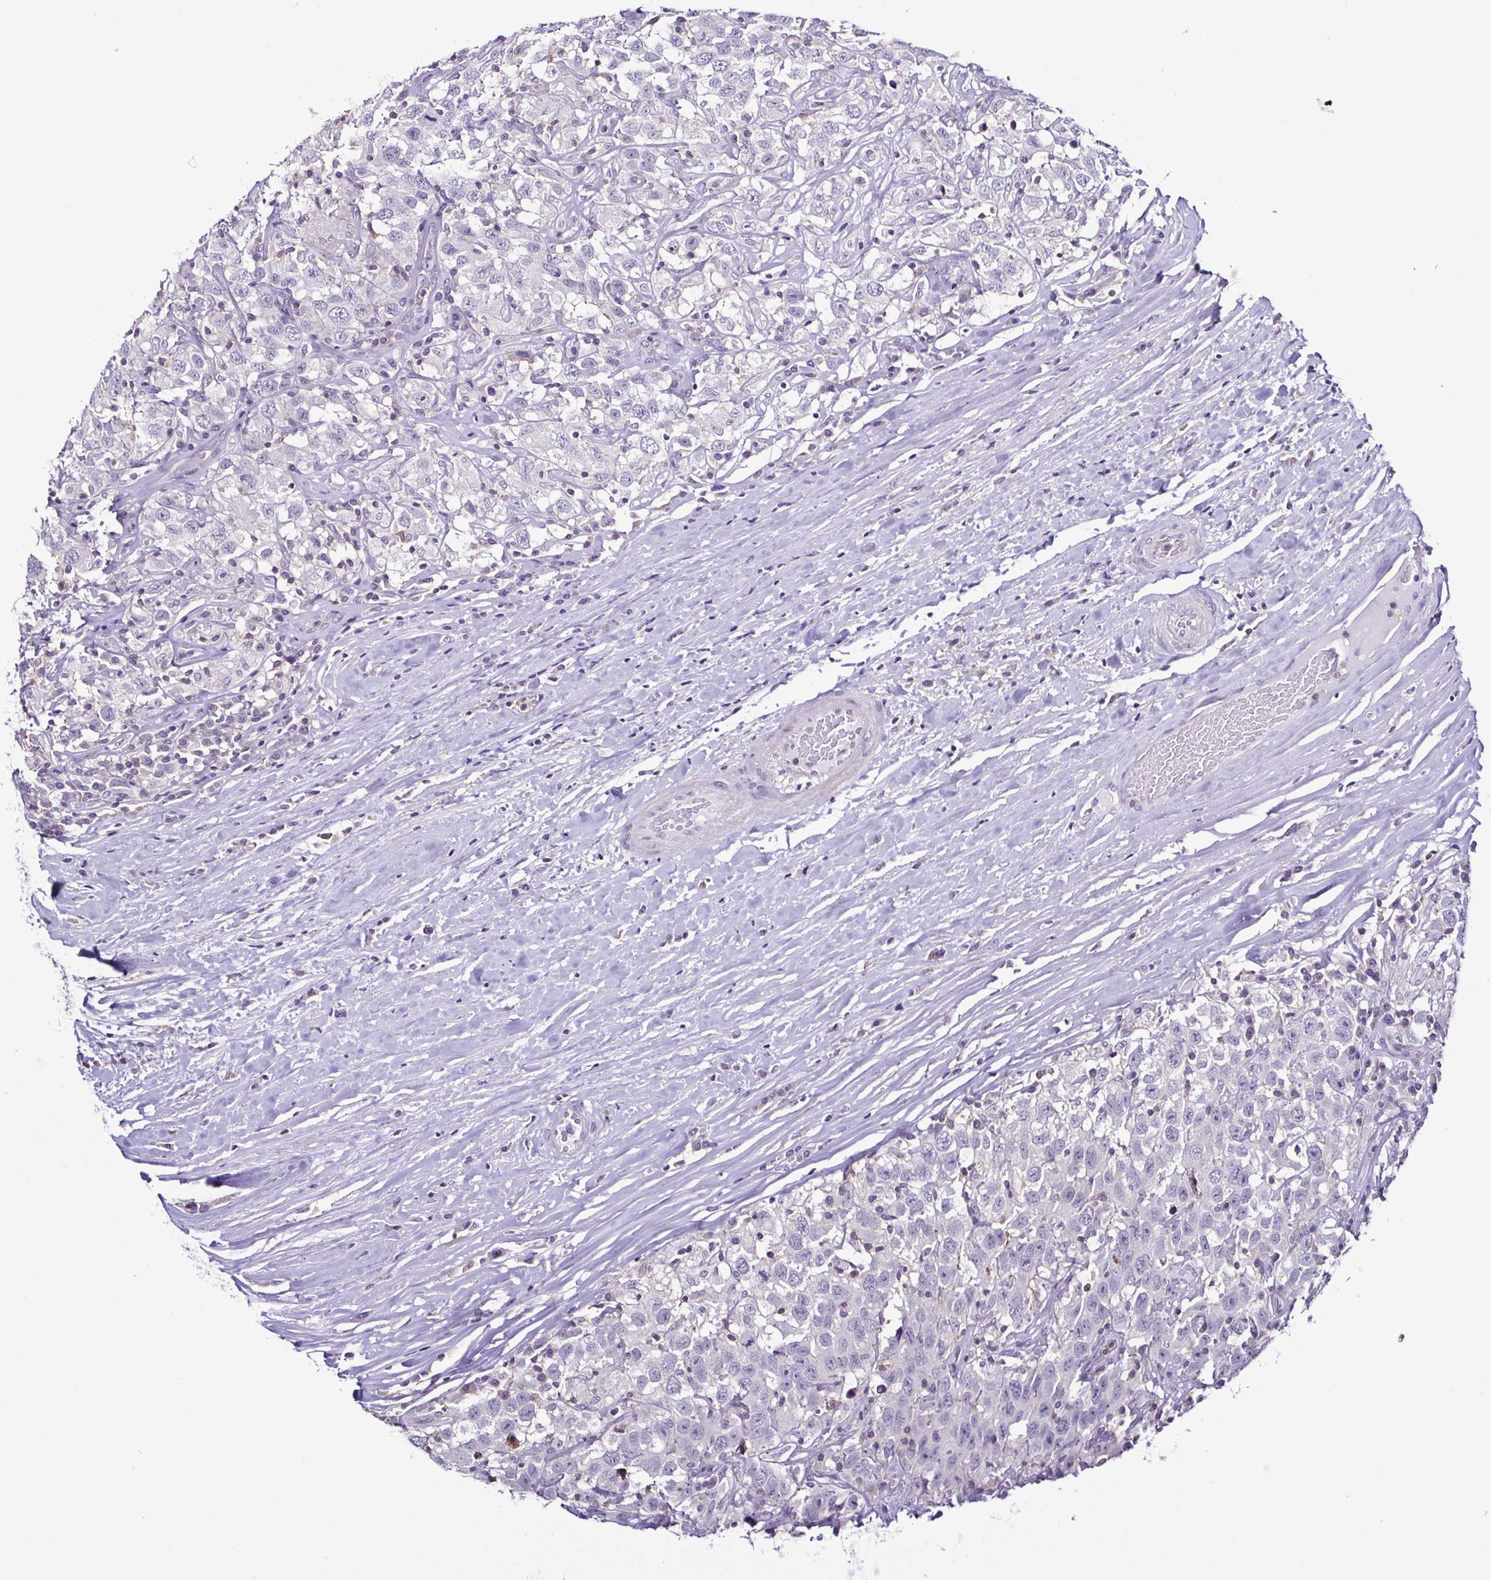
{"staining": {"intensity": "negative", "quantity": "none", "location": "none"}, "tissue": "testis cancer", "cell_type": "Tumor cells", "image_type": "cancer", "snomed": [{"axis": "morphology", "description": "Seminoma, NOS"}, {"axis": "topography", "description": "Testis"}], "caption": "Protein analysis of testis cancer displays no significant positivity in tumor cells.", "gene": "TNNT2", "patient": {"sex": "male", "age": 41}}